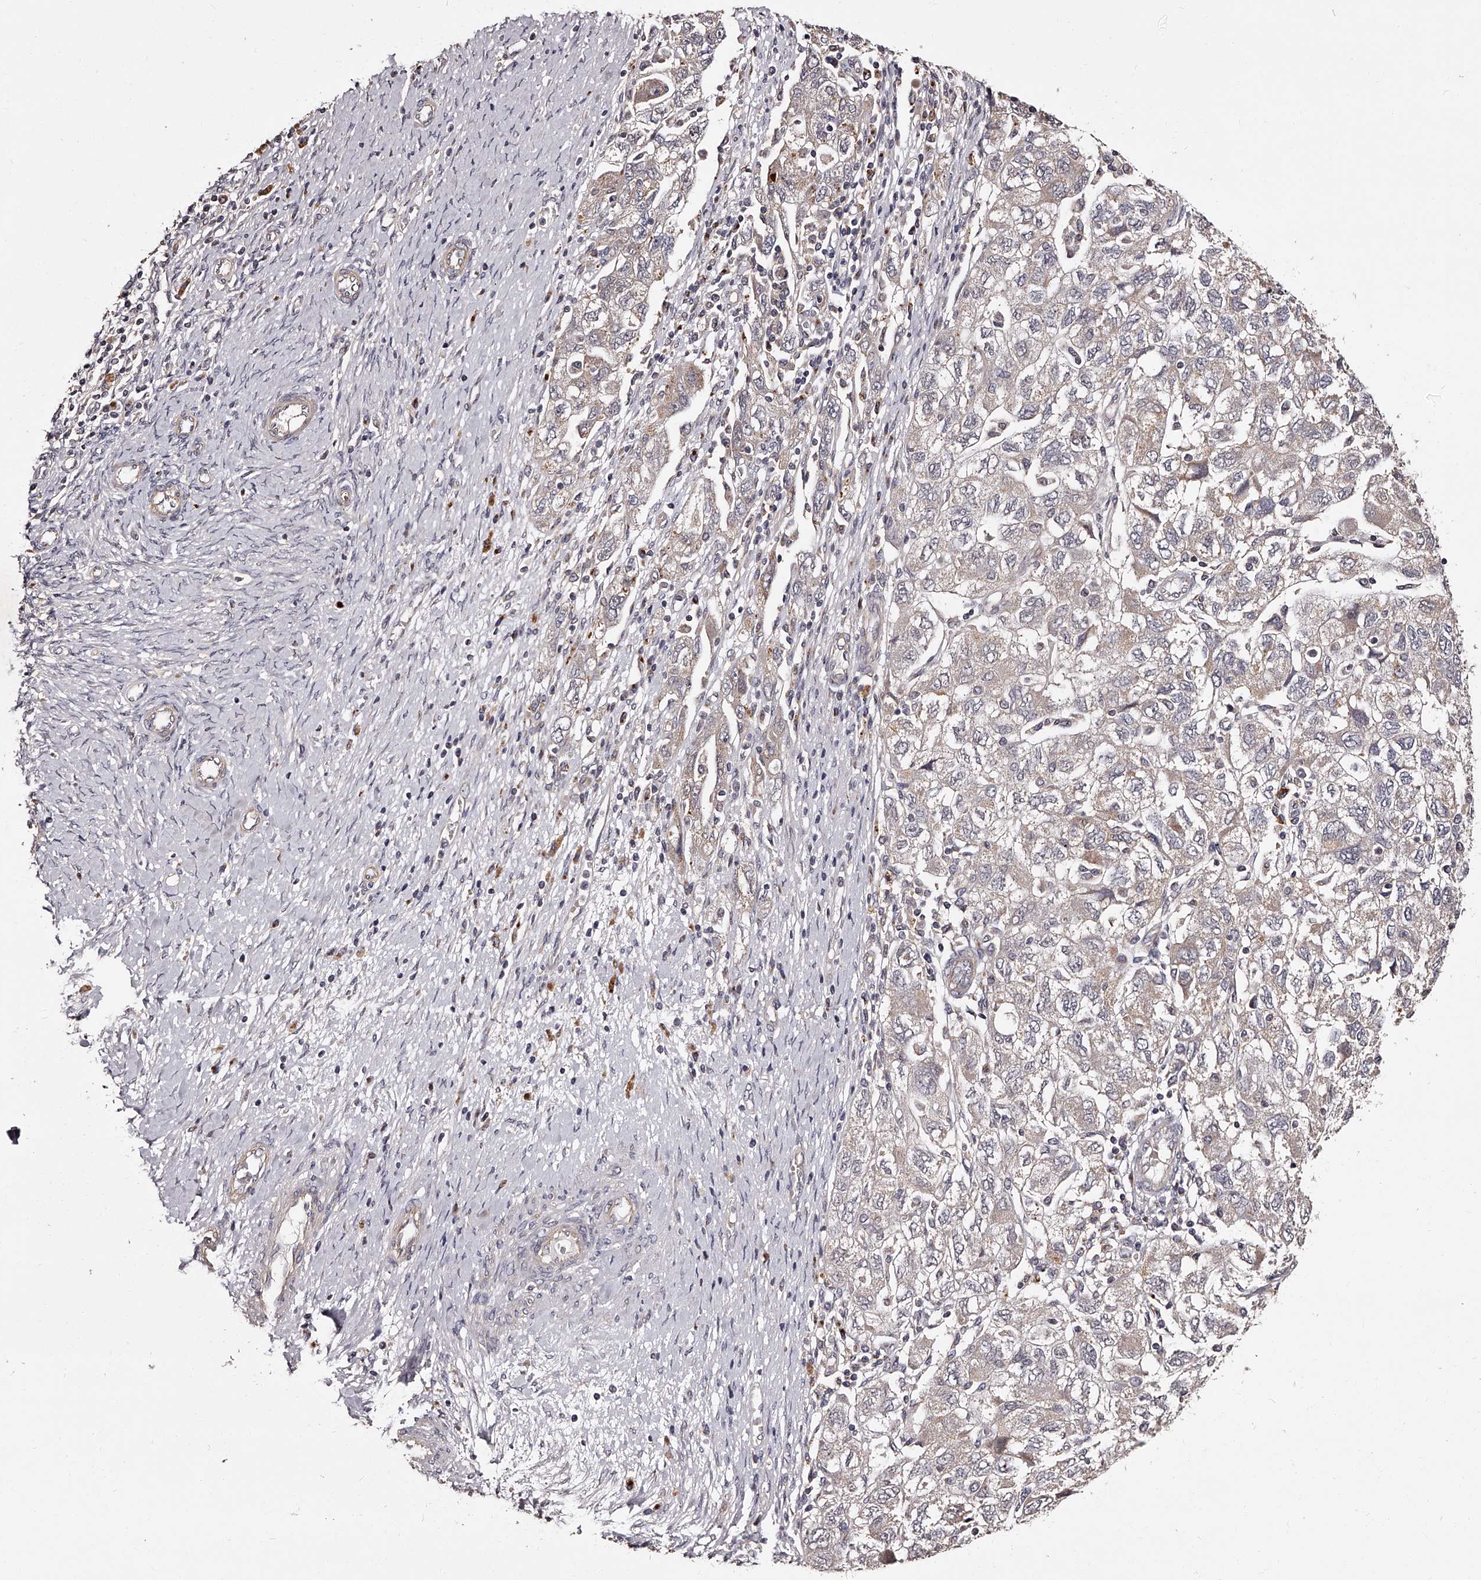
{"staining": {"intensity": "negative", "quantity": "none", "location": "none"}, "tissue": "ovarian cancer", "cell_type": "Tumor cells", "image_type": "cancer", "snomed": [{"axis": "morphology", "description": "Carcinoma, NOS"}, {"axis": "morphology", "description": "Cystadenocarcinoma, serous, NOS"}, {"axis": "topography", "description": "Ovary"}], "caption": "DAB (3,3'-diaminobenzidine) immunohistochemical staining of carcinoma (ovarian) exhibits no significant positivity in tumor cells. The staining is performed using DAB (3,3'-diaminobenzidine) brown chromogen with nuclei counter-stained in using hematoxylin.", "gene": "RSC1A1", "patient": {"sex": "female", "age": 69}}